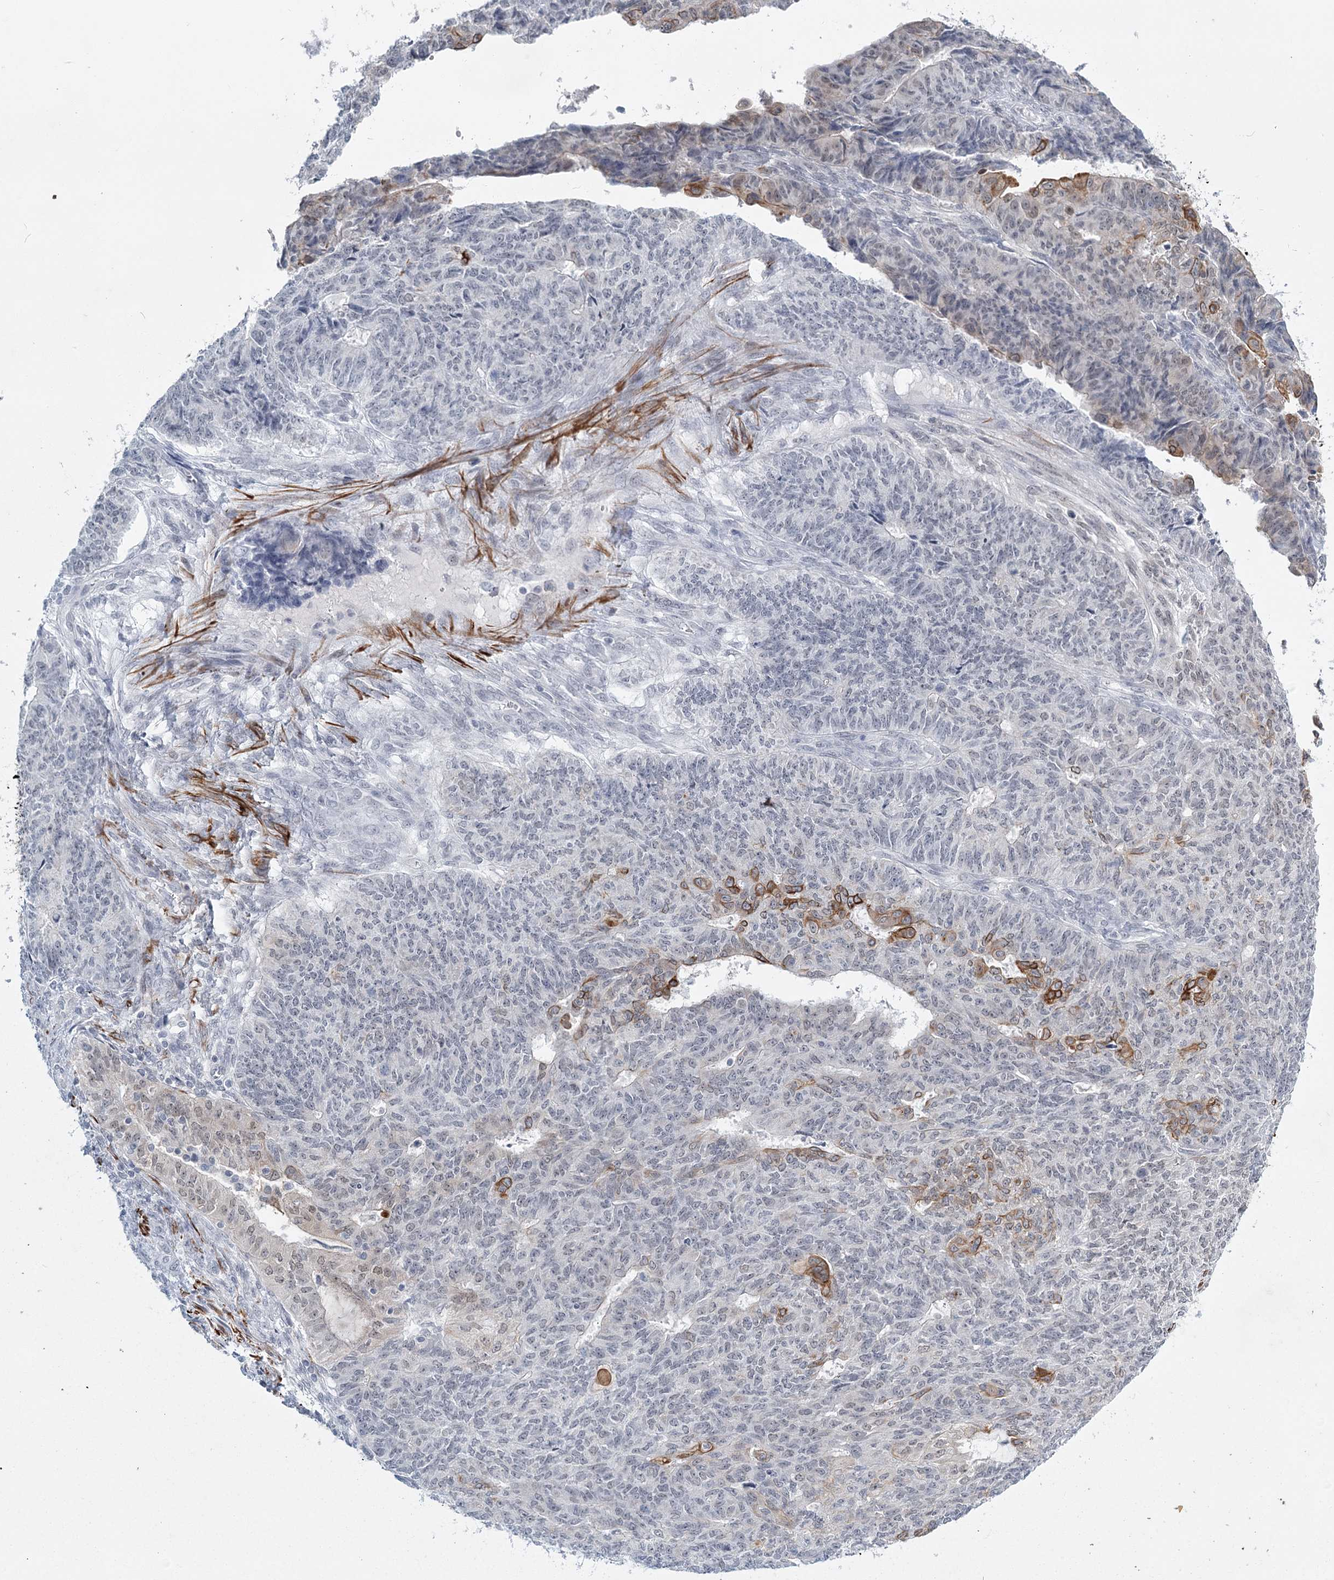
{"staining": {"intensity": "negative", "quantity": "none", "location": "none"}, "tissue": "endometrial cancer", "cell_type": "Tumor cells", "image_type": "cancer", "snomed": [{"axis": "morphology", "description": "Adenocarcinoma, NOS"}, {"axis": "topography", "description": "Endometrium"}], "caption": "The immunohistochemistry (IHC) histopathology image has no significant staining in tumor cells of adenocarcinoma (endometrial) tissue. (Stains: DAB (3,3'-diaminobenzidine) immunohistochemistry with hematoxylin counter stain, Microscopy: brightfield microscopy at high magnification).", "gene": "TMEM70", "patient": {"sex": "female", "age": 32}}